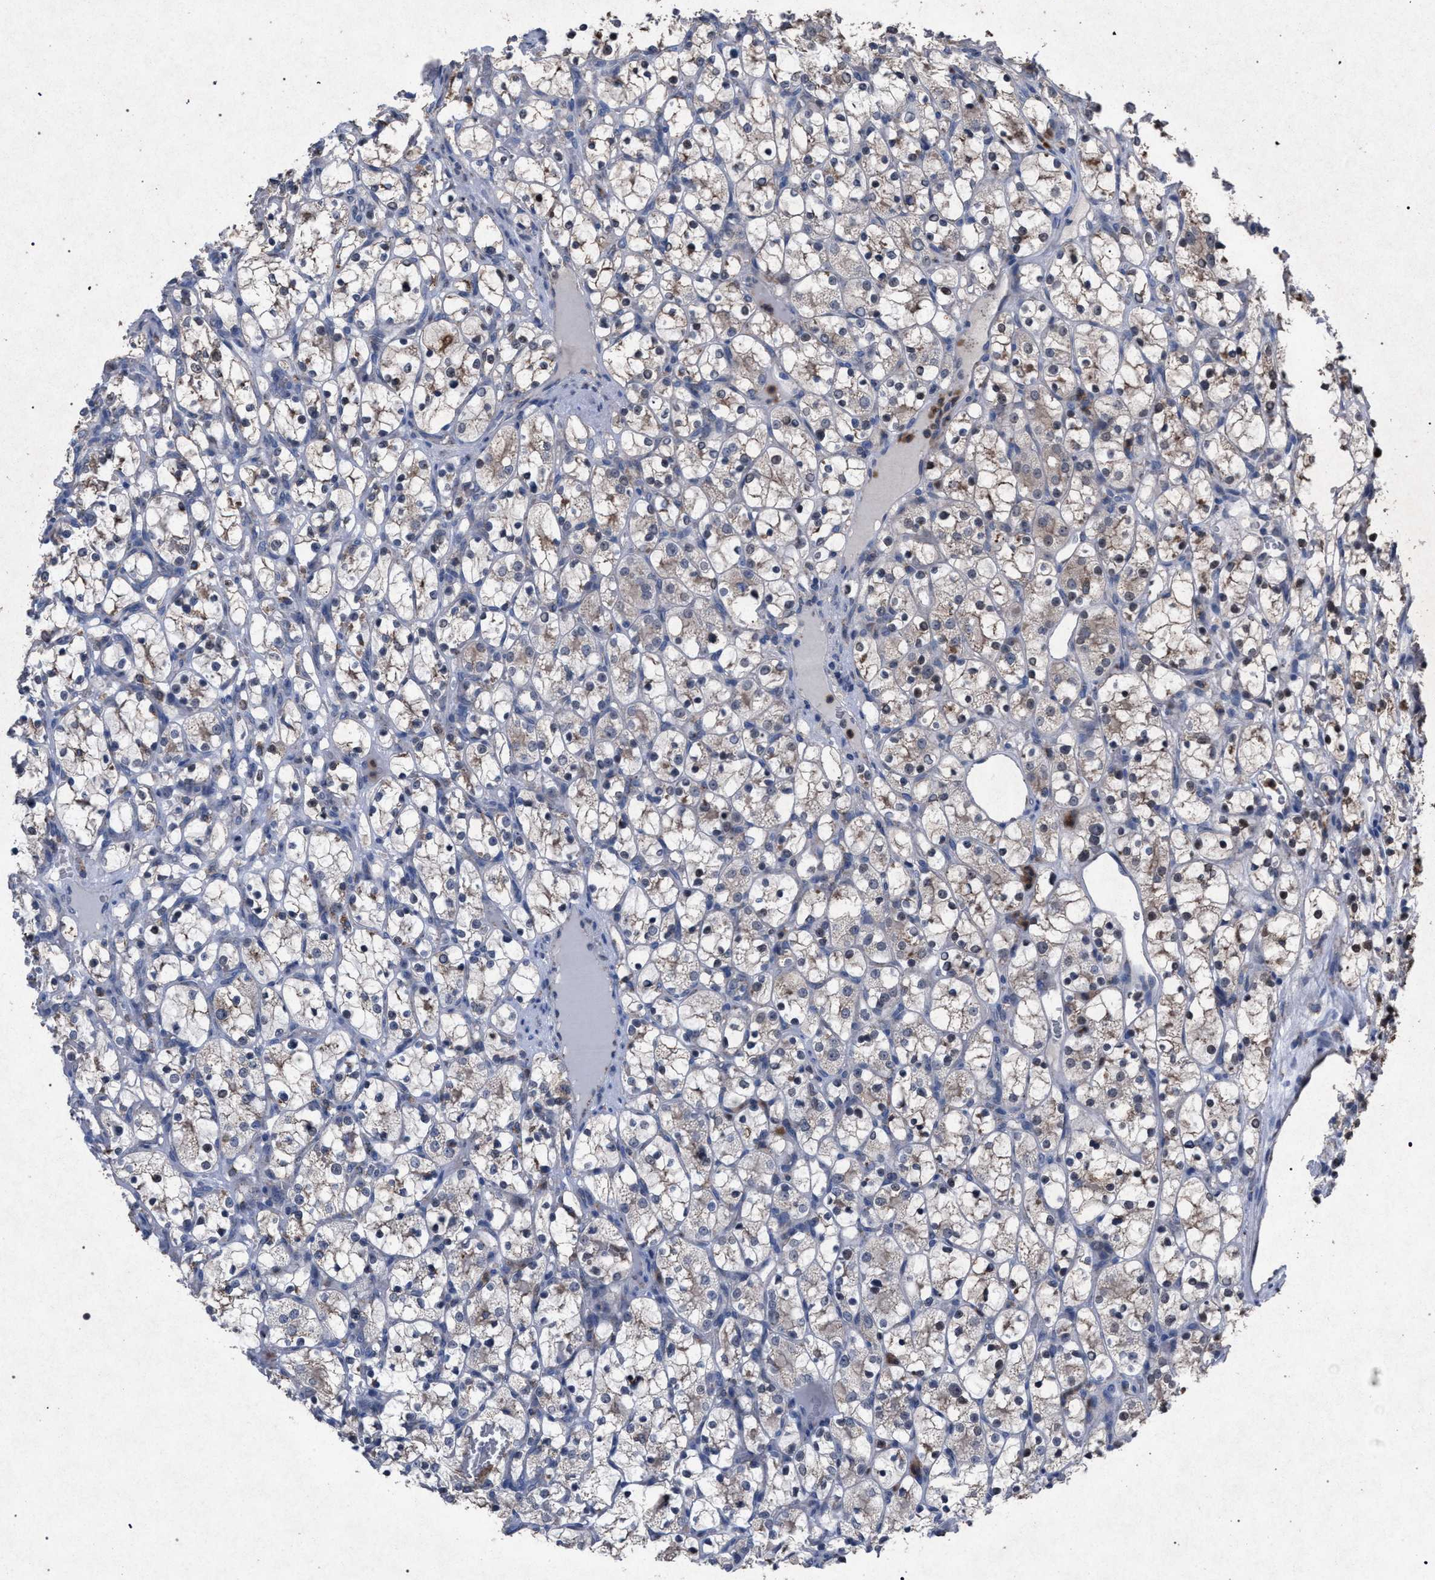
{"staining": {"intensity": "weak", "quantity": ">75%", "location": "cytoplasmic/membranous"}, "tissue": "renal cancer", "cell_type": "Tumor cells", "image_type": "cancer", "snomed": [{"axis": "morphology", "description": "Adenocarcinoma, NOS"}, {"axis": "topography", "description": "Kidney"}], "caption": "Immunohistochemistry (IHC) image of adenocarcinoma (renal) stained for a protein (brown), which shows low levels of weak cytoplasmic/membranous positivity in approximately >75% of tumor cells.", "gene": "HSD17B4", "patient": {"sex": "female", "age": 69}}